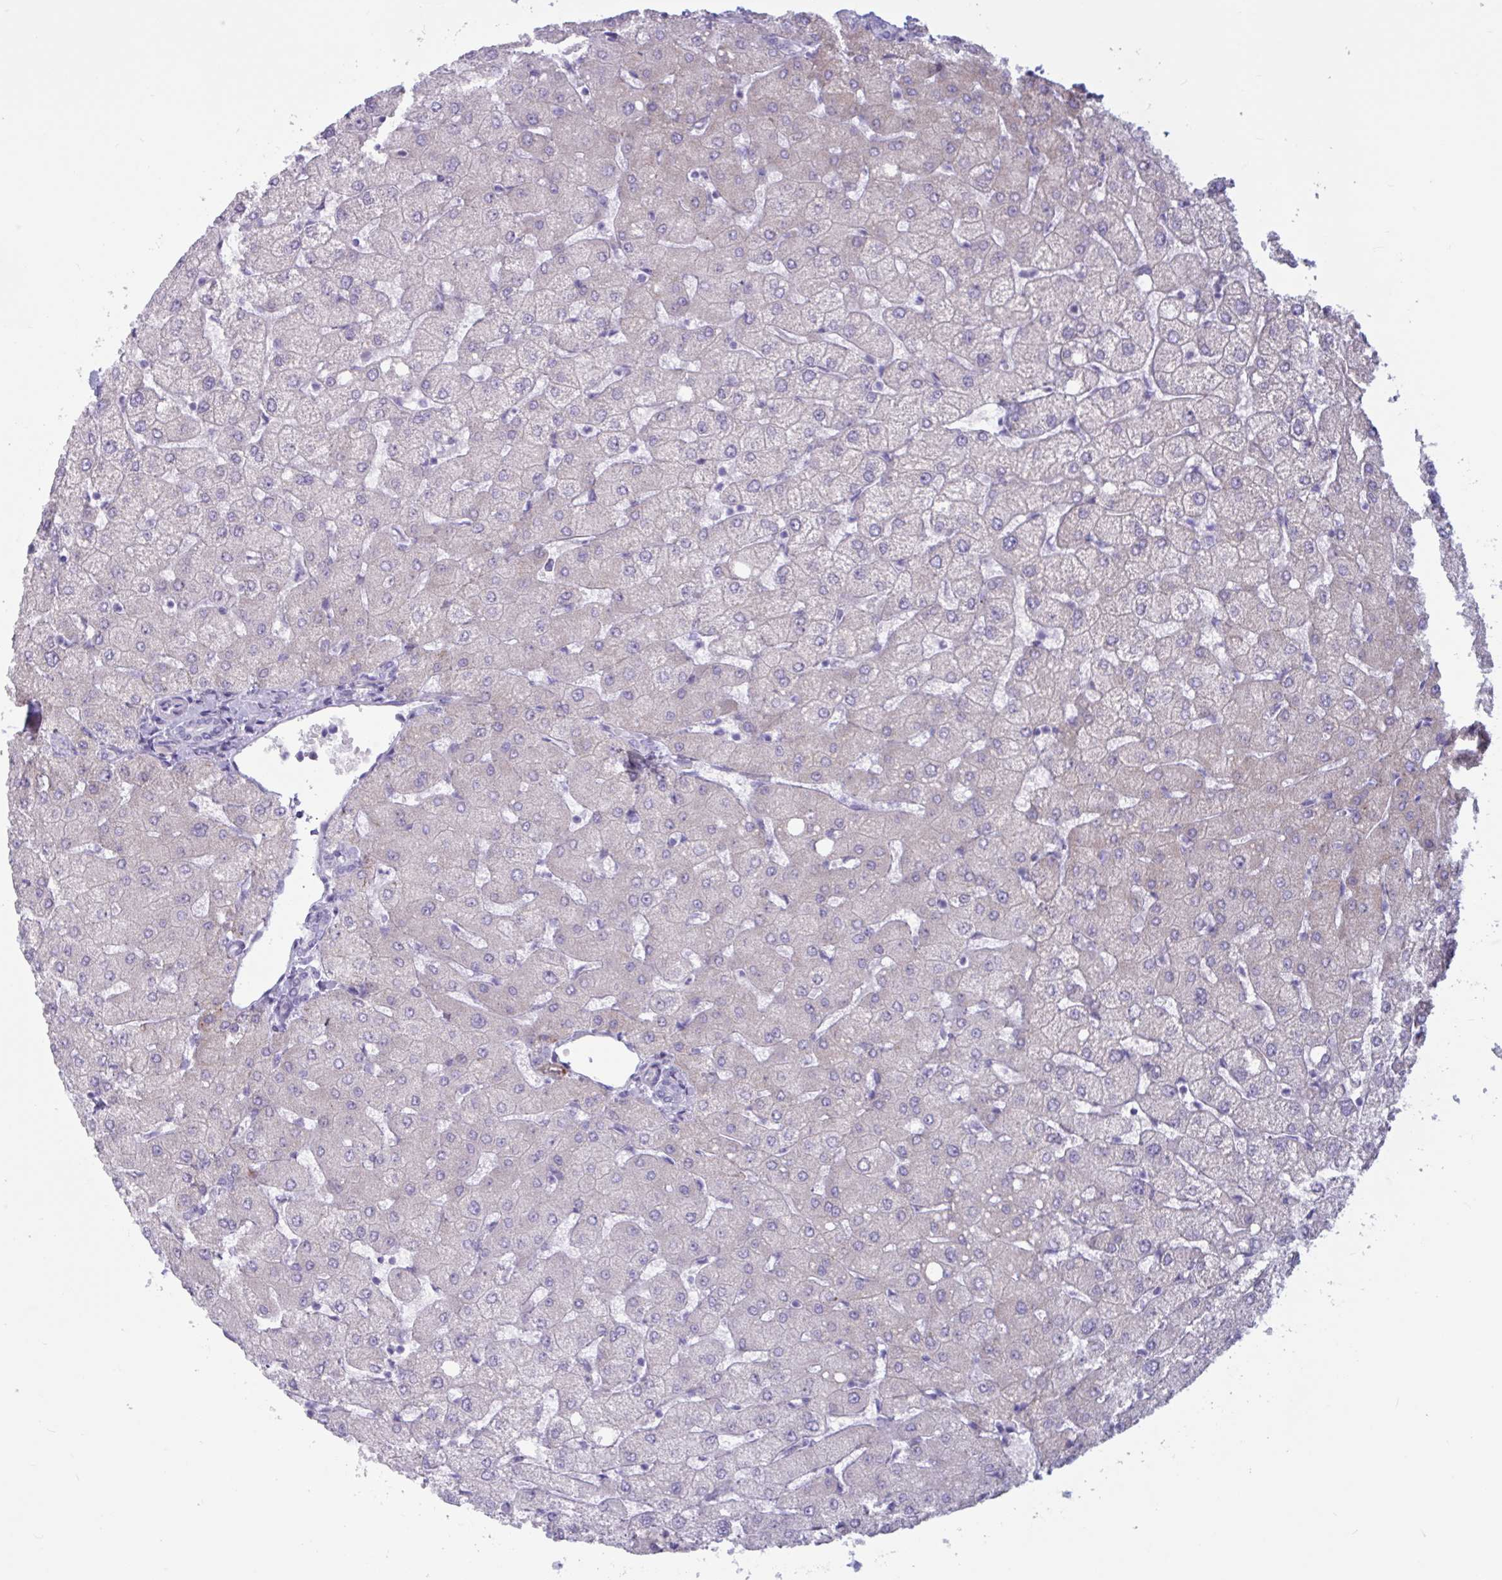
{"staining": {"intensity": "negative", "quantity": "none", "location": "none"}, "tissue": "liver", "cell_type": "Cholangiocytes", "image_type": "normal", "snomed": [{"axis": "morphology", "description": "Normal tissue, NOS"}, {"axis": "topography", "description": "Liver"}], "caption": "Immunohistochemistry of unremarkable human liver reveals no staining in cholangiocytes.", "gene": "BBS10", "patient": {"sex": "female", "age": 54}}